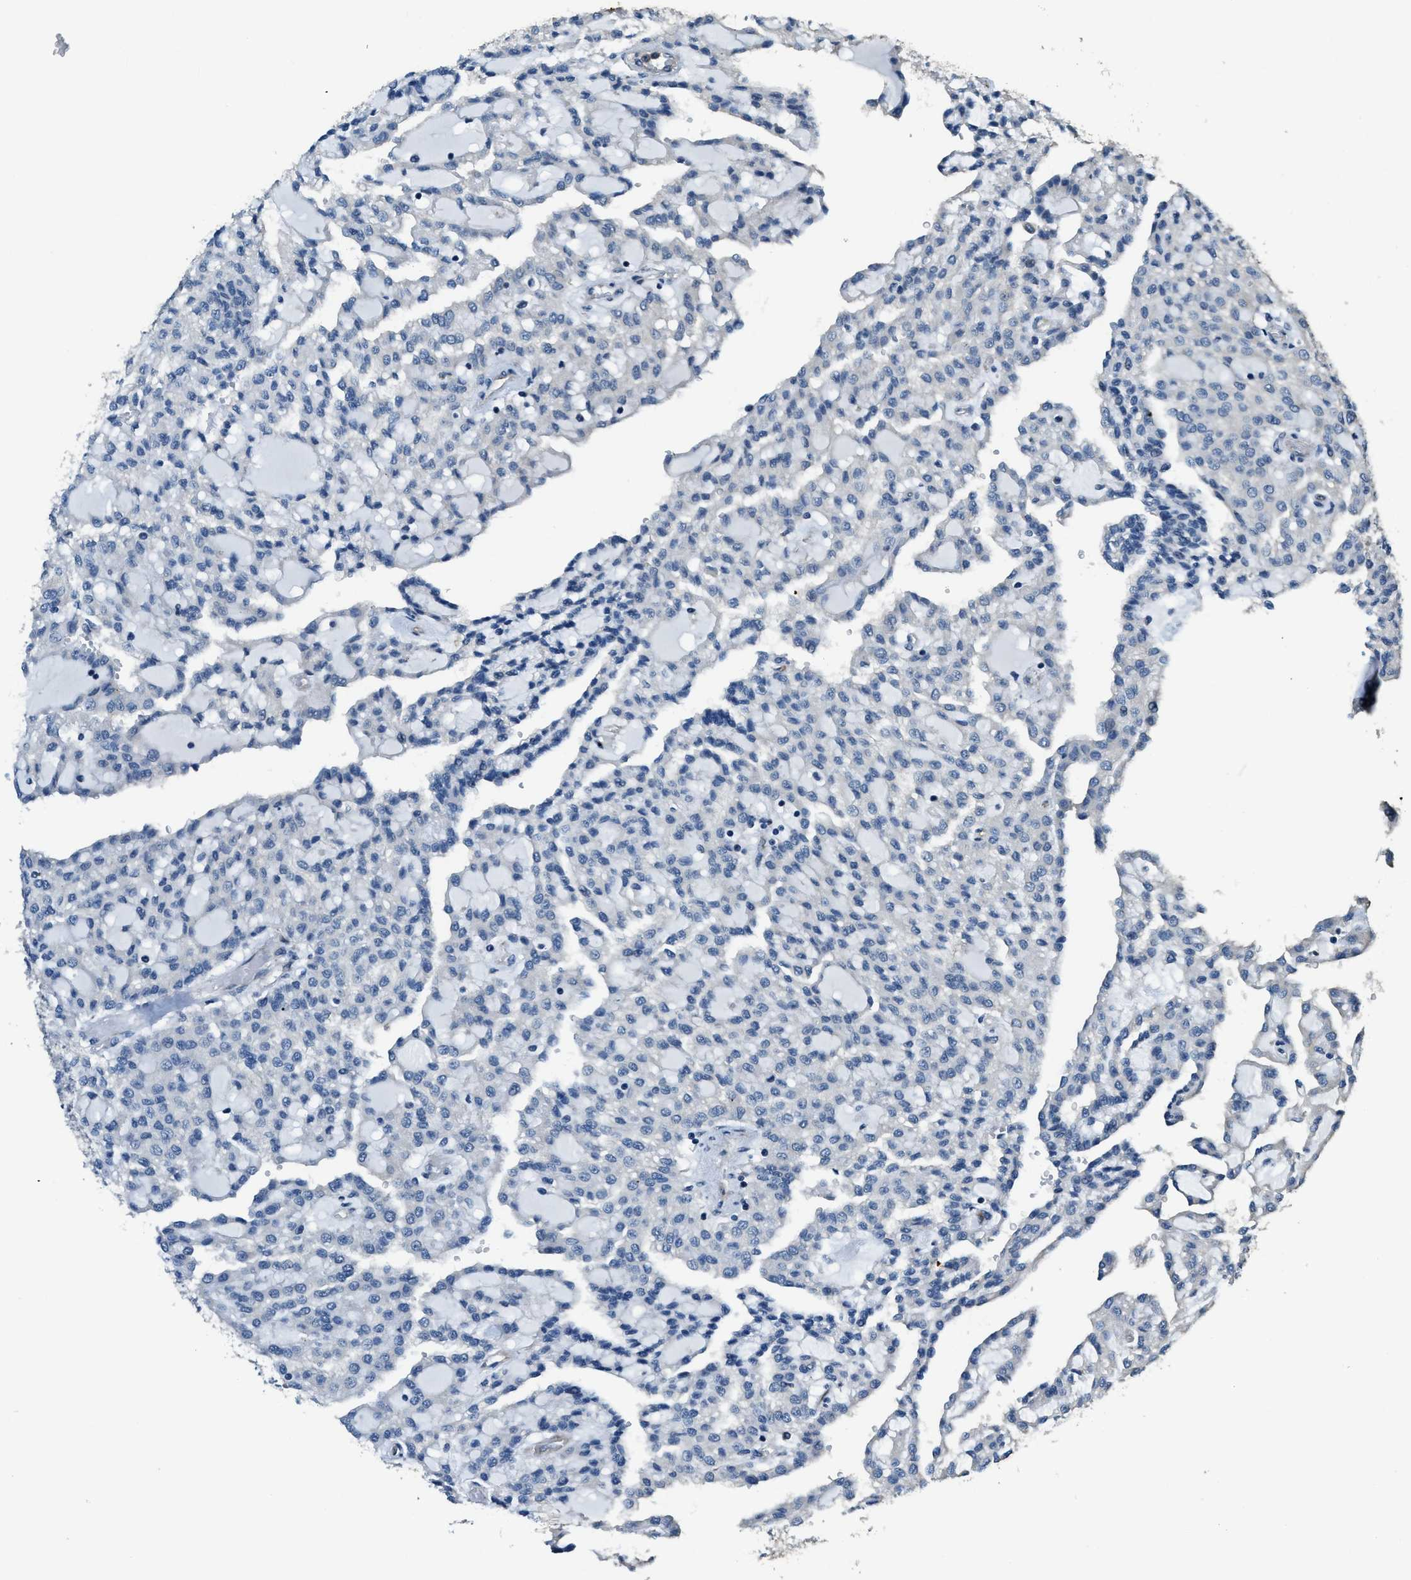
{"staining": {"intensity": "negative", "quantity": "none", "location": "none"}, "tissue": "renal cancer", "cell_type": "Tumor cells", "image_type": "cancer", "snomed": [{"axis": "morphology", "description": "Adenocarcinoma, NOS"}, {"axis": "topography", "description": "Kidney"}], "caption": "High magnification brightfield microscopy of renal adenocarcinoma stained with DAB (3,3'-diaminobenzidine) (brown) and counterstained with hematoxylin (blue): tumor cells show no significant positivity. The staining was performed using DAB to visualize the protein expression in brown, while the nuclei were stained in blue with hematoxylin (Magnification: 20x).", "gene": "HERC2", "patient": {"sex": "male", "age": 63}}